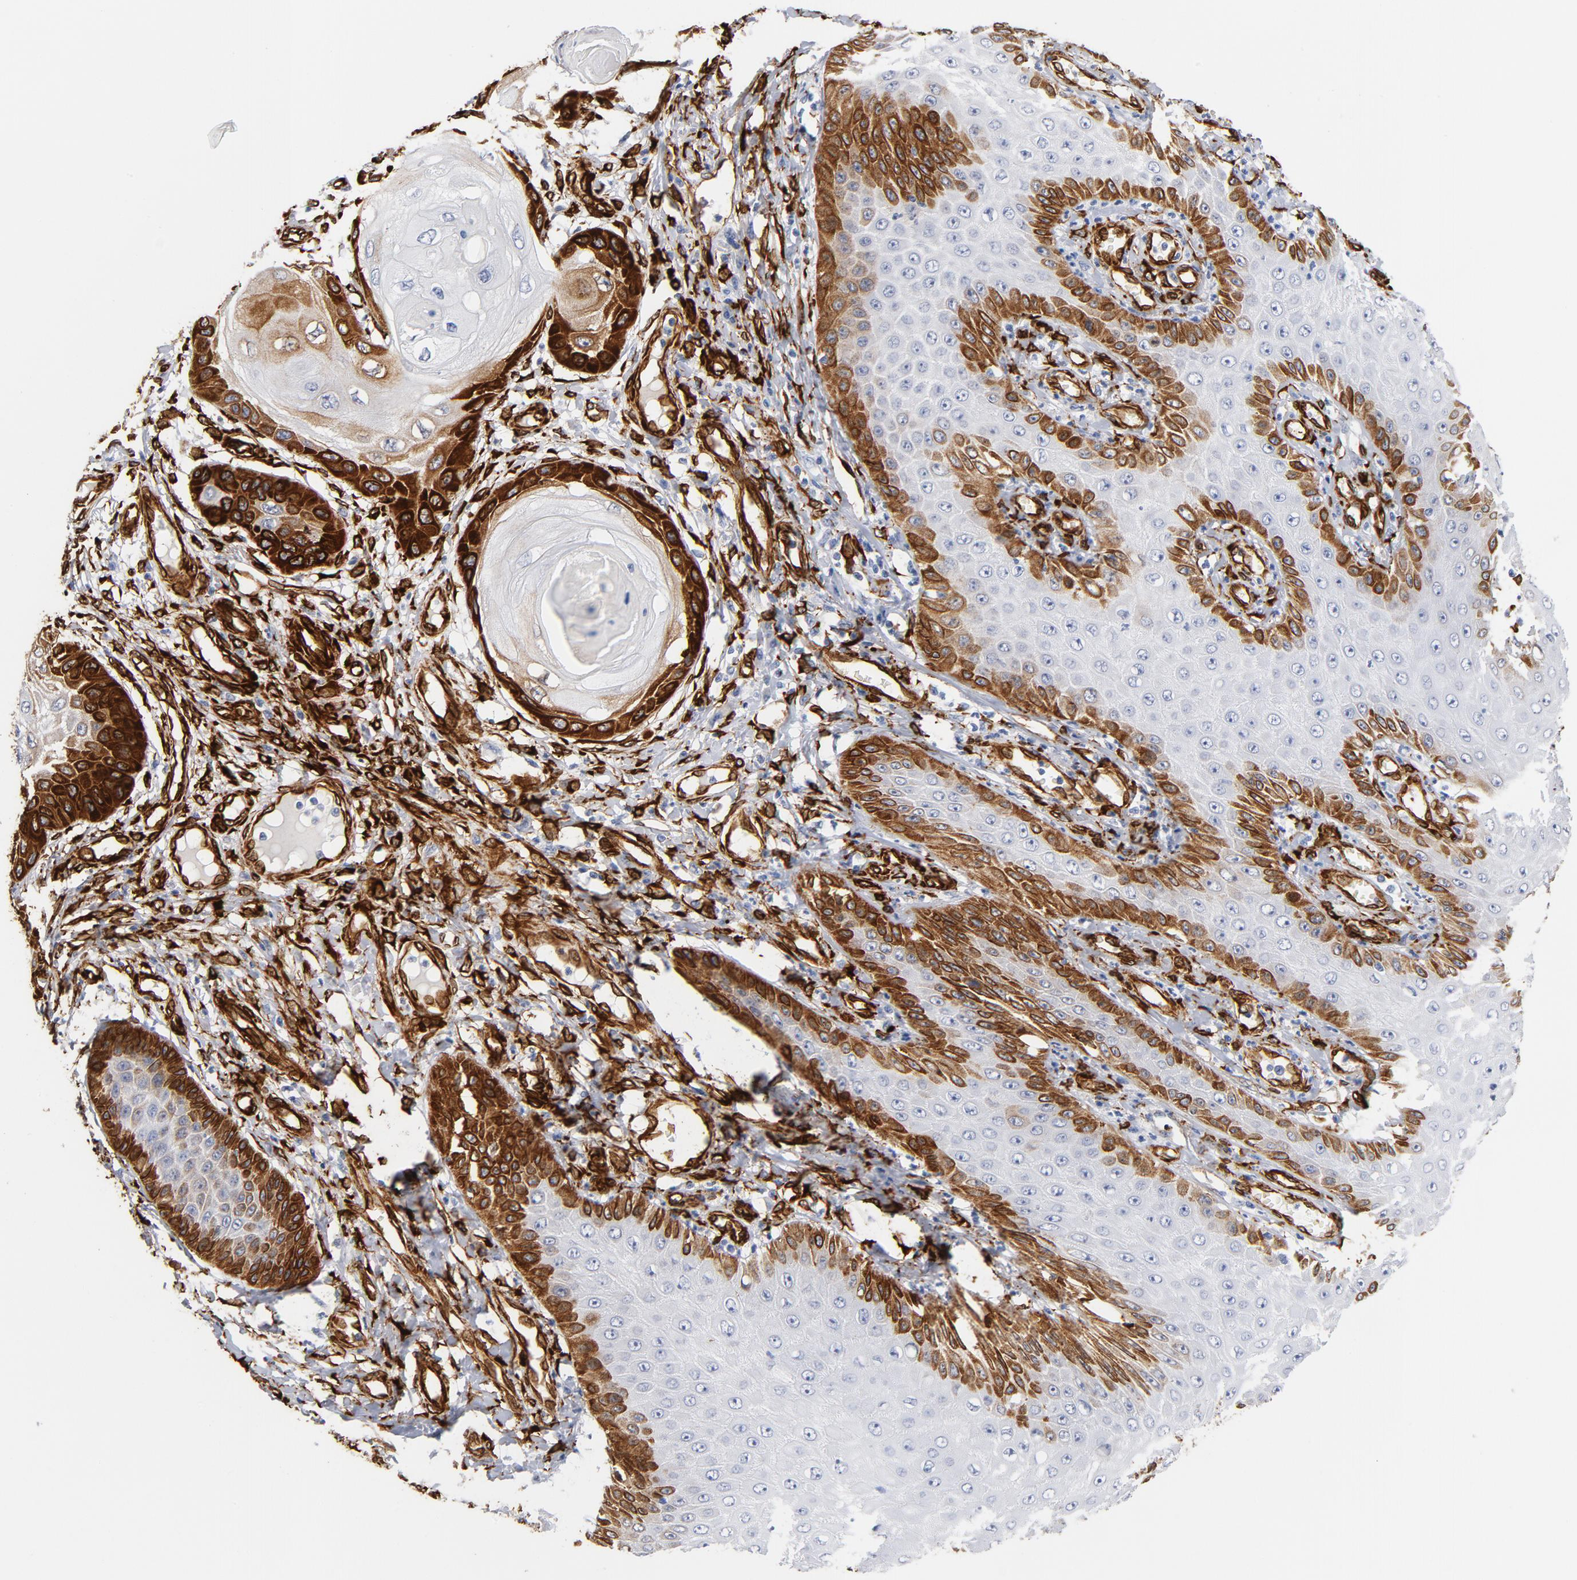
{"staining": {"intensity": "strong", "quantity": "25%-75%", "location": "cytoplasmic/membranous"}, "tissue": "skin cancer", "cell_type": "Tumor cells", "image_type": "cancer", "snomed": [{"axis": "morphology", "description": "Squamous cell carcinoma, NOS"}, {"axis": "topography", "description": "Skin"}], "caption": "Skin cancer (squamous cell carcinoma) stained with a protein marker displays strong staining in tumor cells.", "gene": "SERPINH1", "patient": {"sex": "female", "age": 40}}